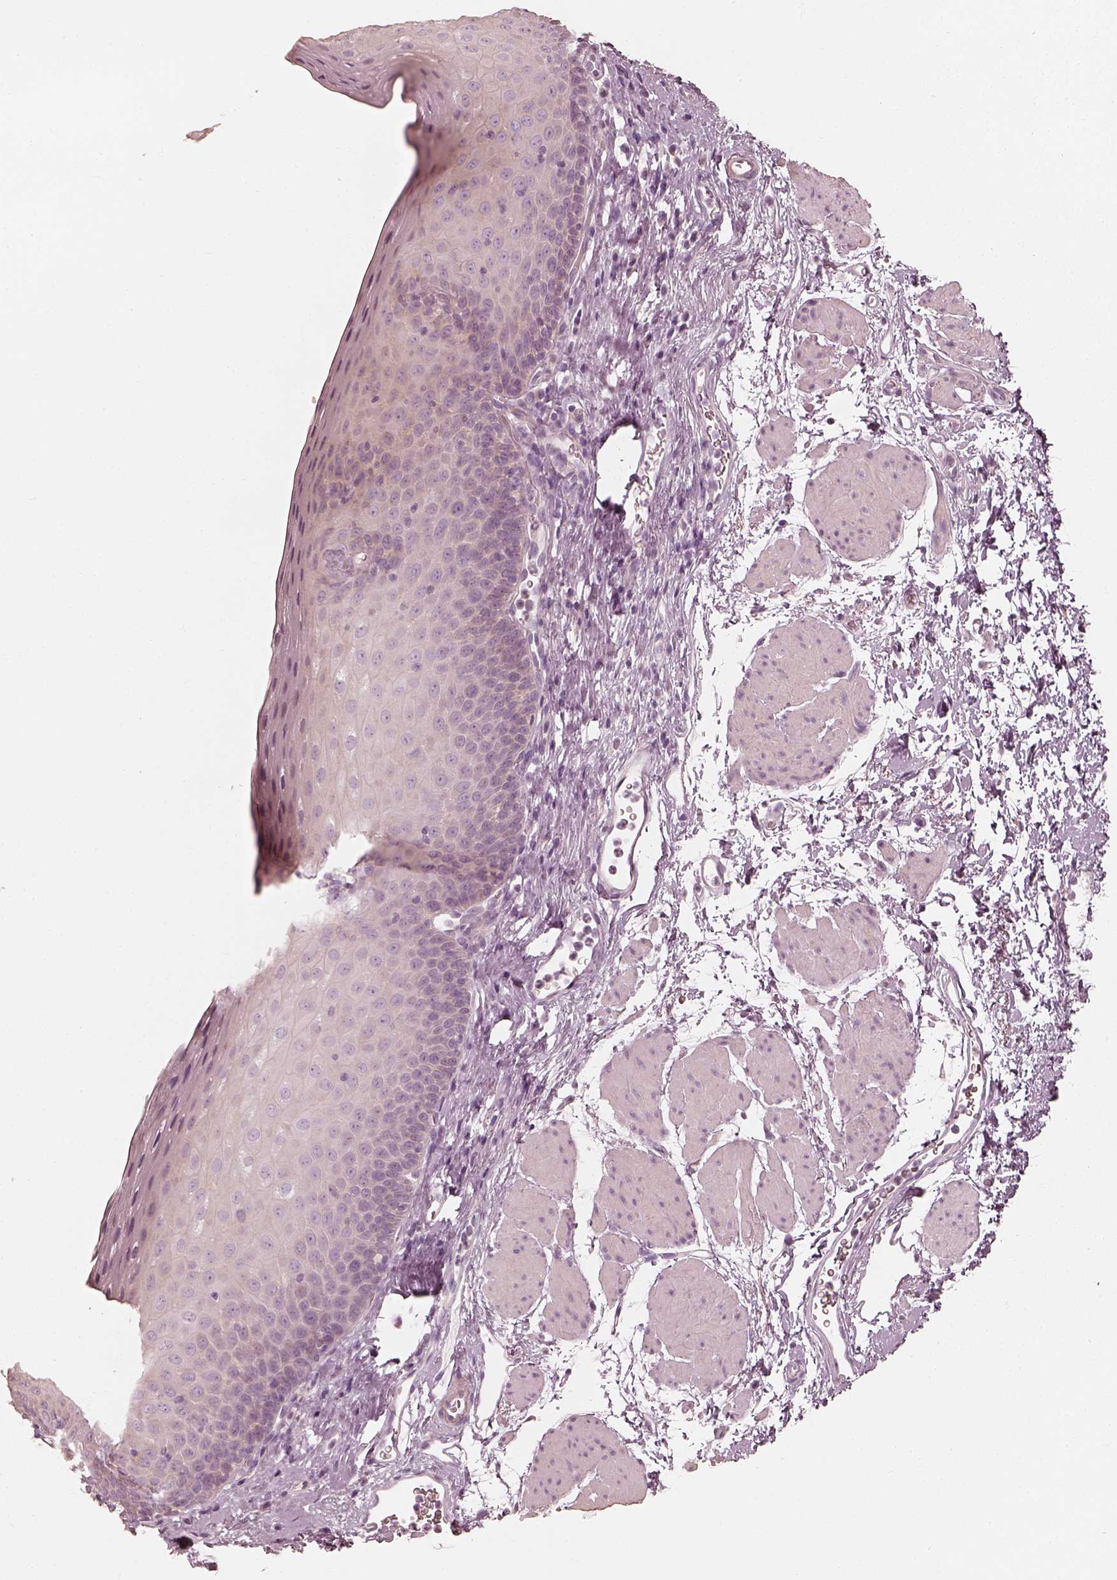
{"staining": {"intensity": "negative", "quantity": "none", "location": "none"}, "tissue": "esophagus", "cell_type": "Squamous epithelial cells", "image_type": "normal", "snomed": [{"axis": "morphology", "description": "Normal tissue, NOS"}, {"axis": "topography", "description": "Esophagus"}], "caption": "IHC of unremarkable human esophagus displays no staining in squamous epithelial cells. (DAB immunohistochemistry, high magnification).", "gene": "FMNL2", "patient": {"sex": "female", "age": 64}}